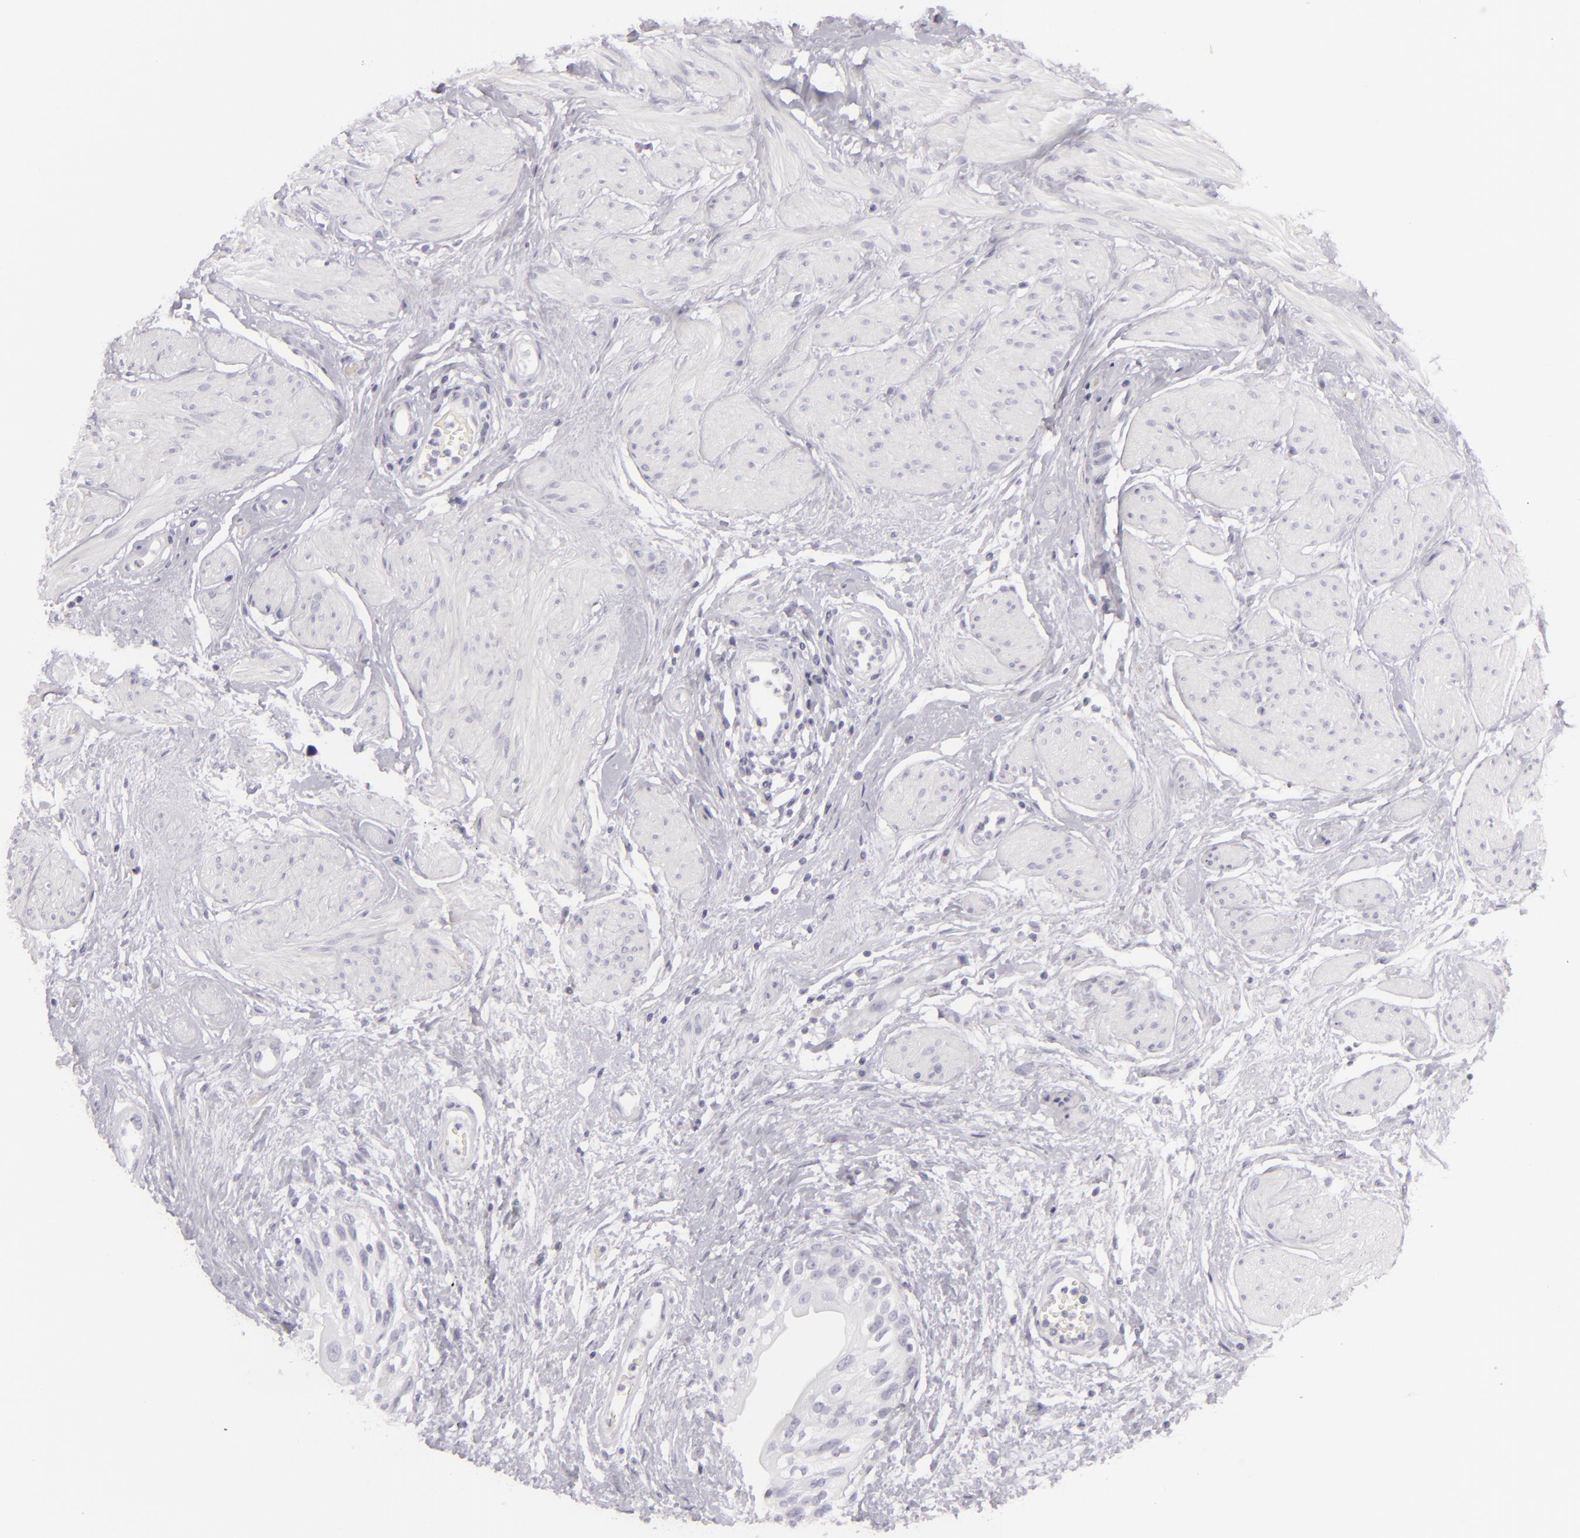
{"staining": {"intensity": "negative", "quantity": "none", "location": "none"}, "tissue": "urinary bladder", "cell_type": "Urothelial cells", "image_type": "normal", "snomed": [{"axis": "morphology", "description": "Normal tissue, NOS"}, {"axis": "topography", "description": "Urinary bladder"}], "caption": "Immunohistochemistry (IHC) image of unremarkable urinary bladder: urinary bladder stained with DAB (3,3'-diaminobenzidine) displays no significant protein positivity in urothelial cells.", "gene": "CDX2", "patient": {"sex": "female", "age": 55}}